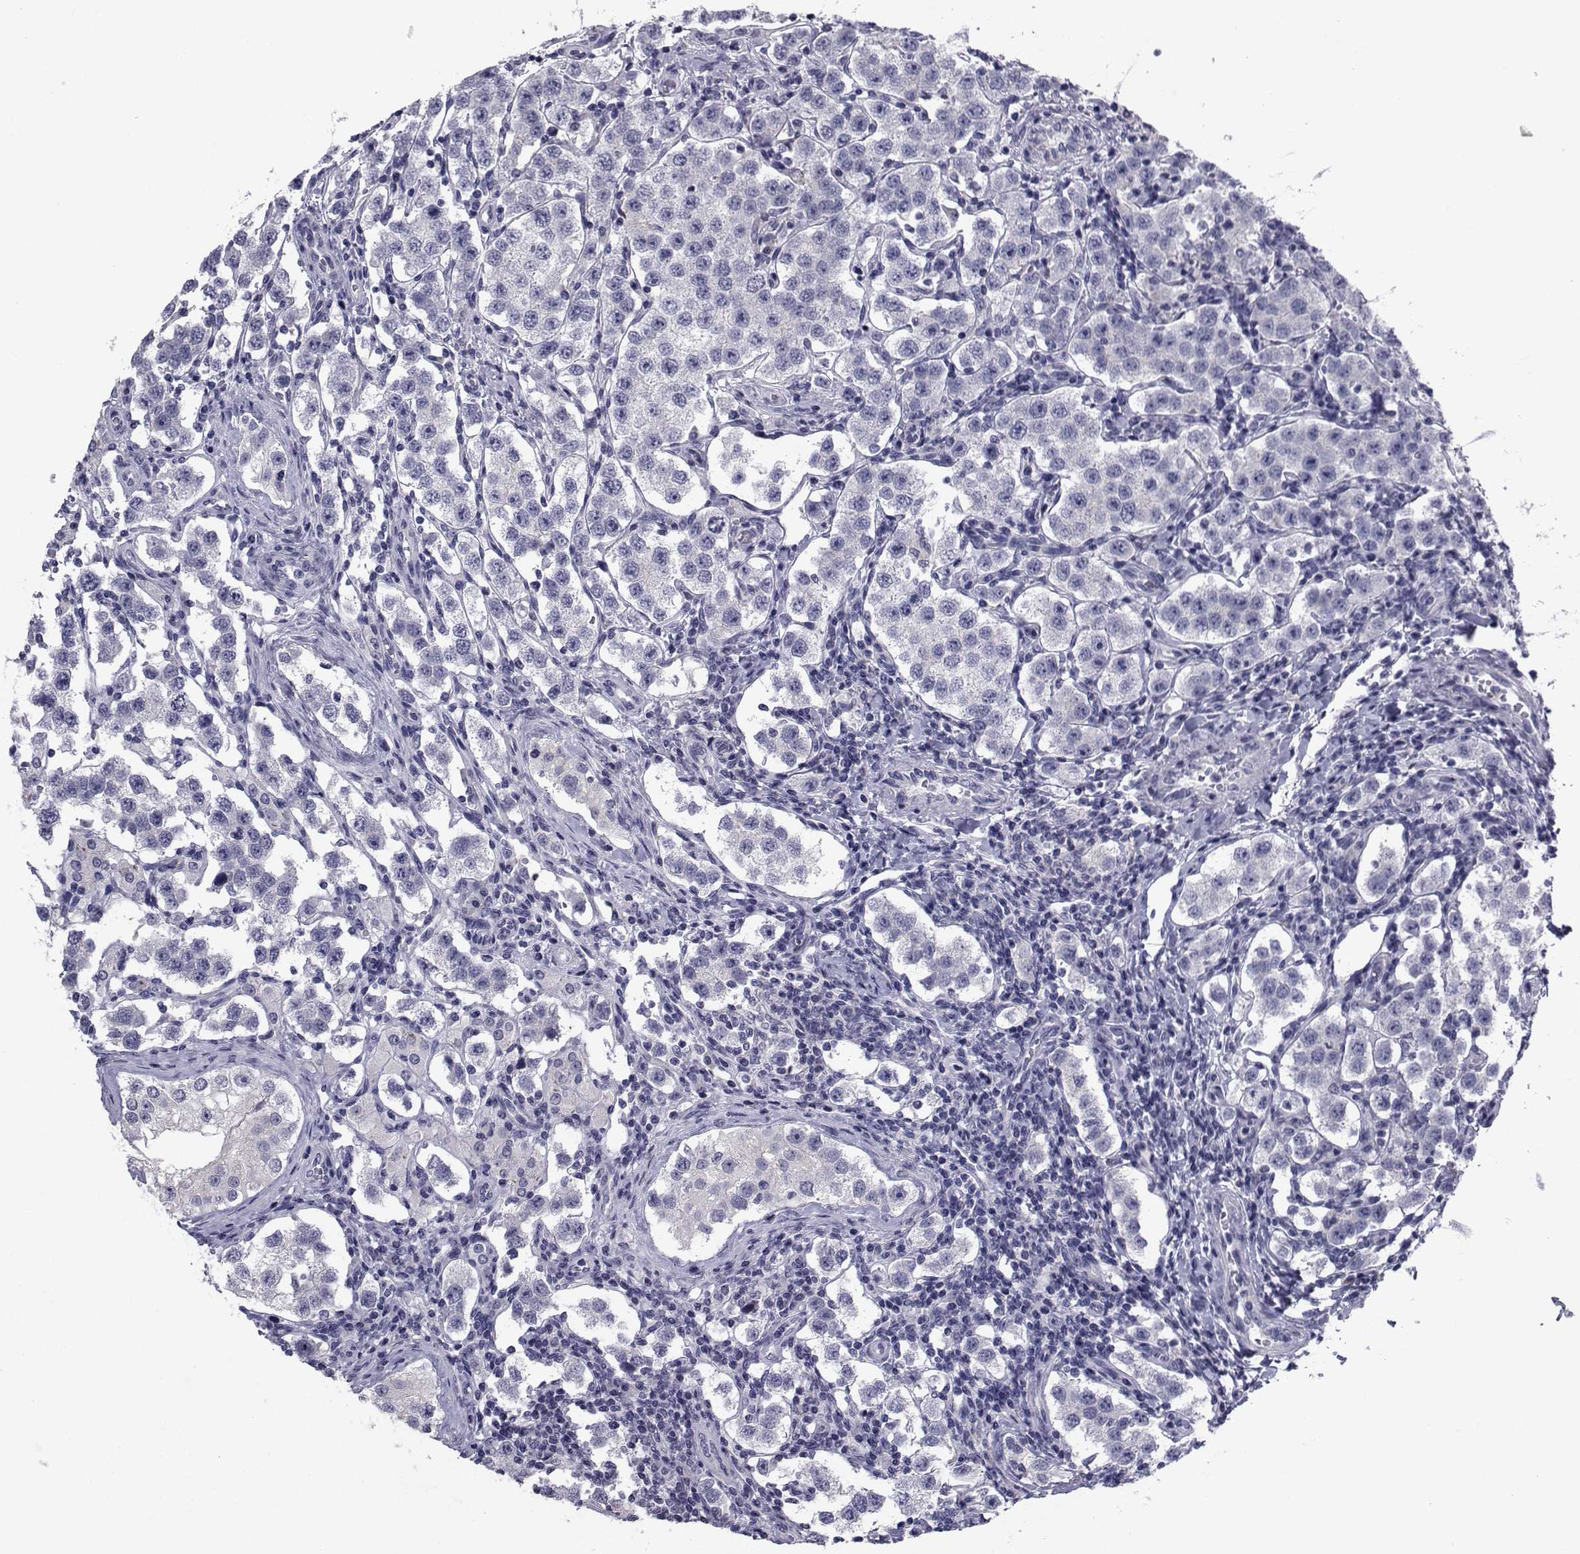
{"staining": {"intensity": "negative", "quantity": "none", "location": "none"}, "tissue": "testis cancer", "cell_type": "Tumor cells", "image_type": "cancer", "snomed": [{"axis": "morphology", "description": "Seminoma, NOS"}, {"axis": "topography", "description": "Testis"}], "caption": "Immunohistochemistry (IHC) histopathology image of testis cancer (seminoma) stained for a protein (brown), which exhibits no staining in tumor cells.", "gene": "CHRNA1", "patient": {"sex": "male", "age": 37}}